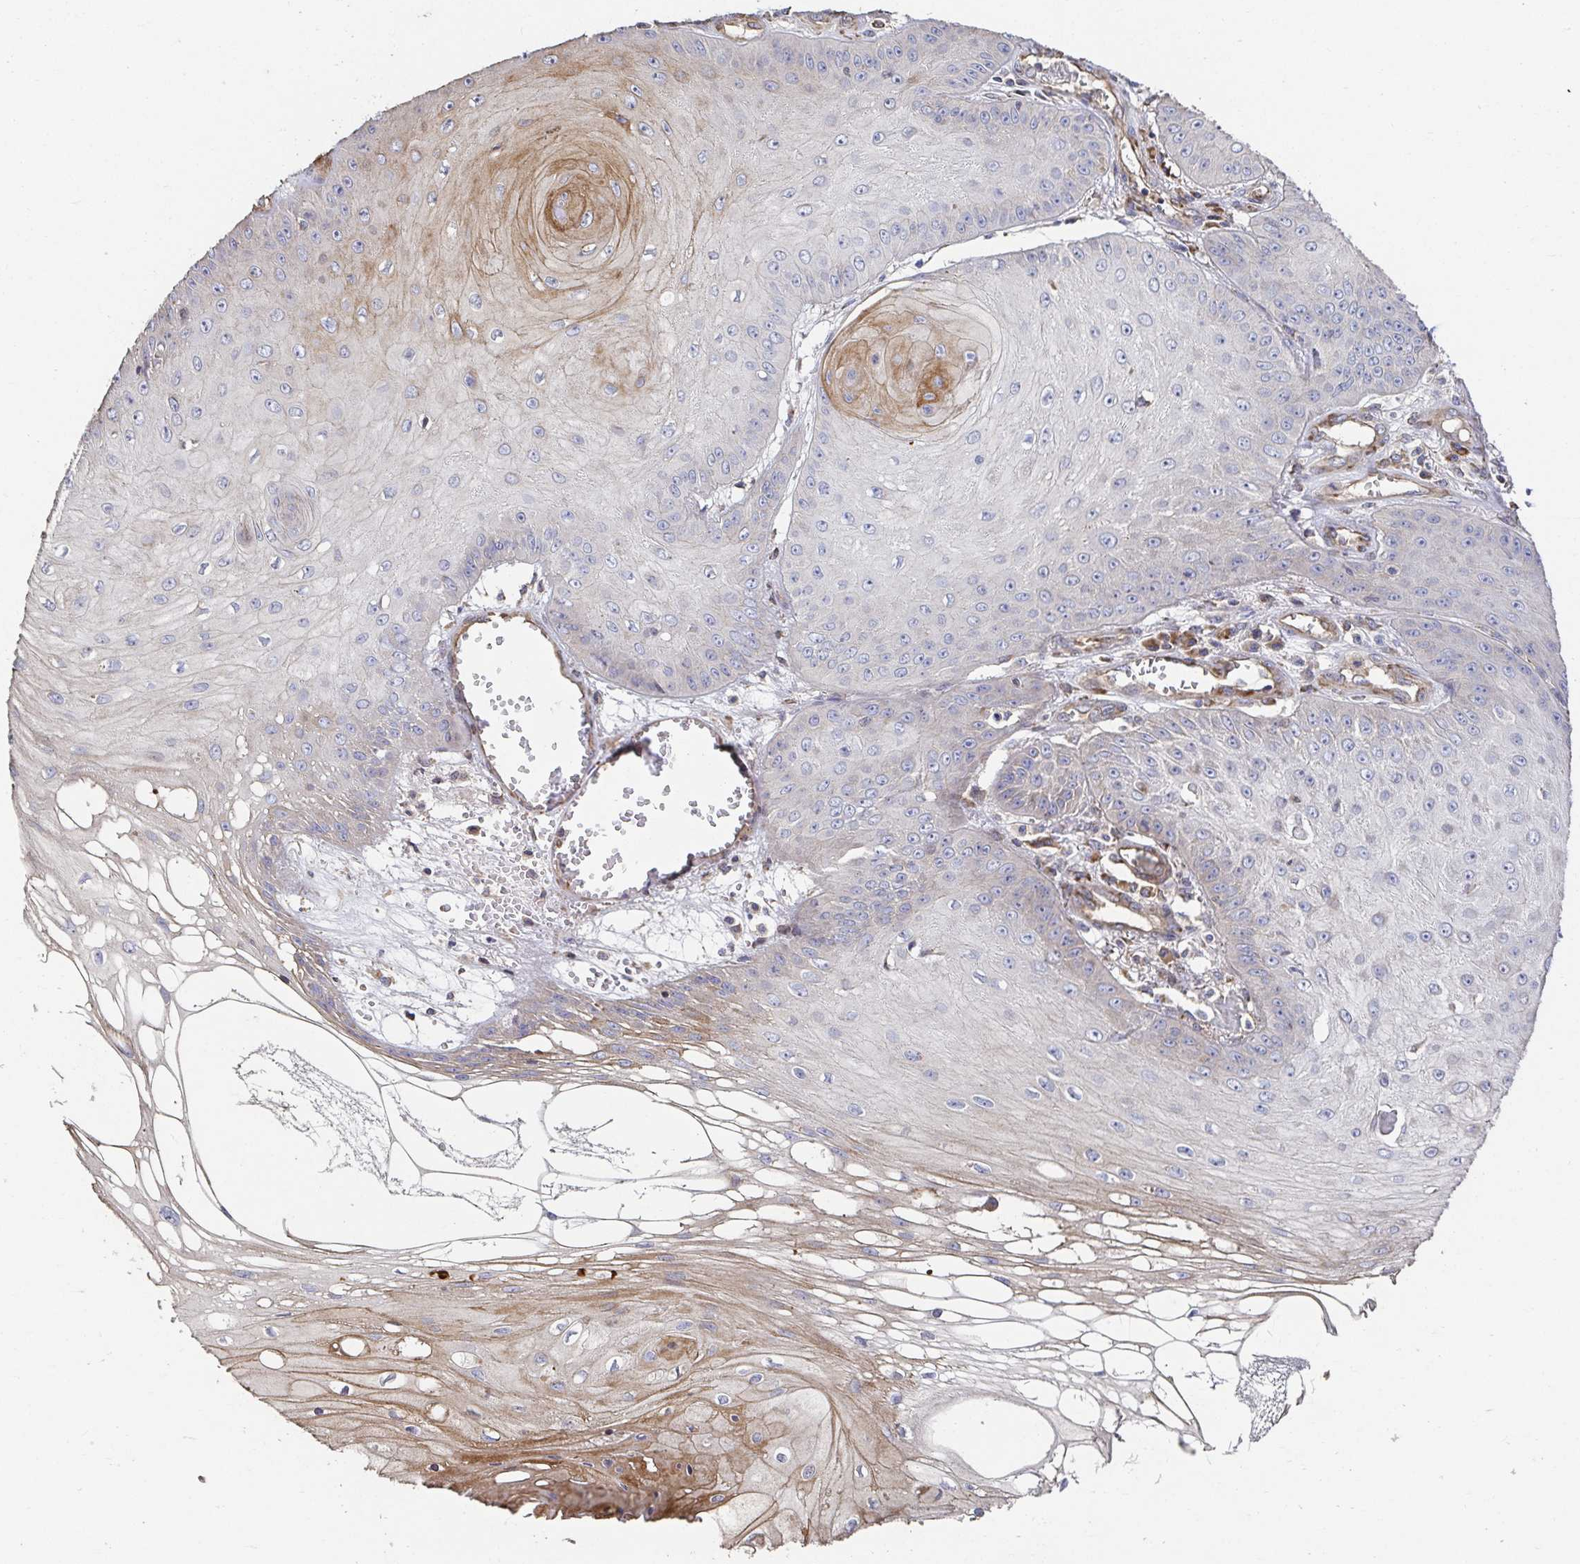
{"staining": {"intensity": "moderate", "quantity": "<25%", "location": "cytoplasmic/membranous"}, "tissue": "skin cancer", "cell_type": "Tumor cells", "image_type": "cancer", "snomed": [{"axis": "morphology", "description": "Squamous cell carcinoma, NOS"}, {"axis": "topography", "description": "Skin"}], "caption": "Skin cancer stained with DAB immunohistochemistry (IHC) demonstrates low levels of moderate cytoplasmic/membranous positivity in about <25% of tumor cells.", "gene": "APBB1", "patient": {"sex": "male", "age": 70}}